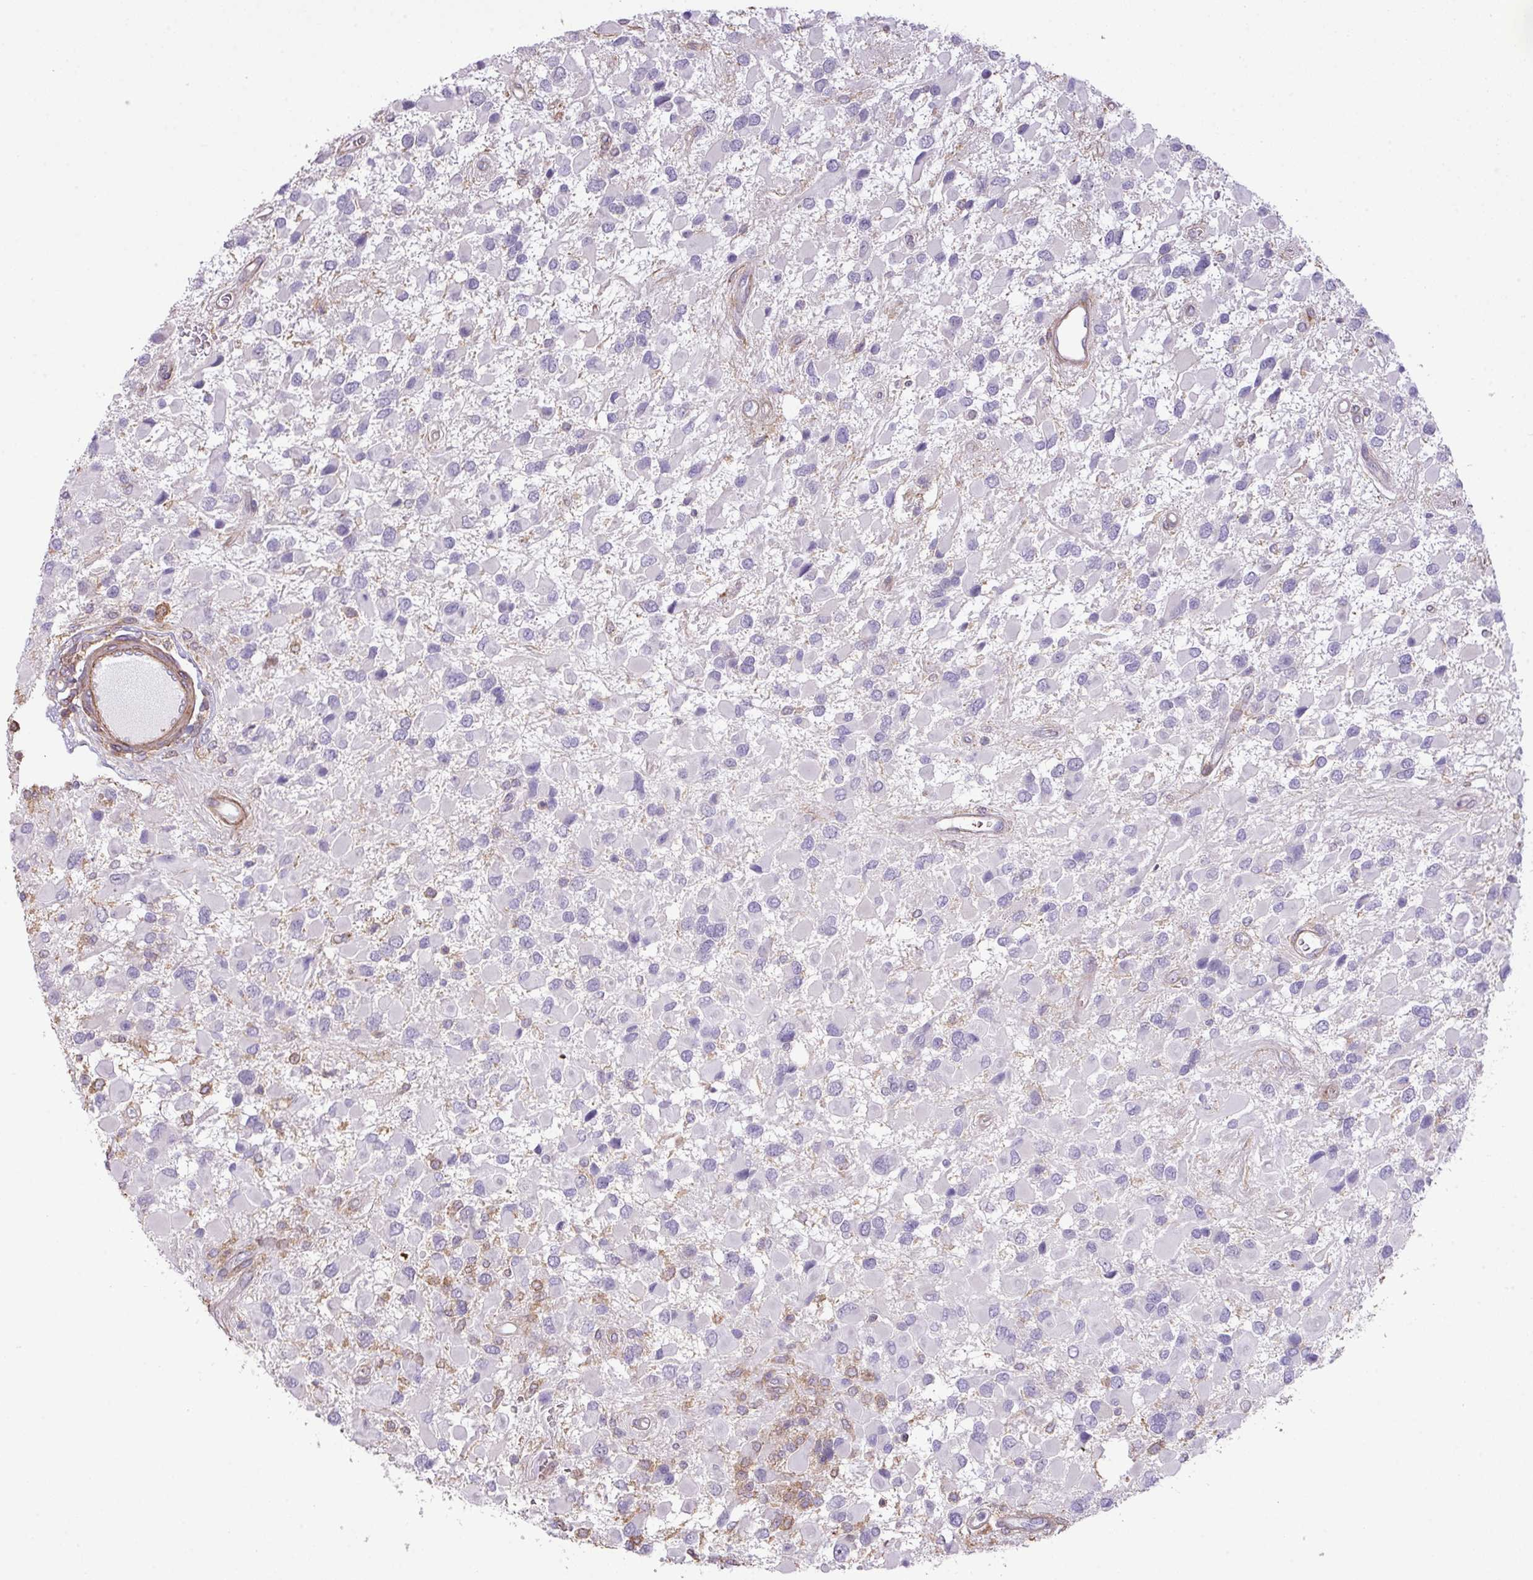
{"staining": {"intensity": "negative", "quantity": "none", "location": "none"}, "tissue": "glioma", "cell_type": "Tumor cells", "image_type": "cancer", "snomed": [{"axis": "morphology", "description": "Glioma, malignant, High grade"}, {"axis": "topography", "description": "Brain"}], "caption": "Immunohistochemistry histopathology image of human glioma stained for a protein (brown), which demonstrates no expression in tumor cells. (Stains: DAB (3,3'-diaminobenzidine) immunohistochemistry (IHC) with hematoxylin counter stain, Microscopy: brightfield microscopy at high magnification).", "gene": "LRRC41", "patient": {"sex": "male", "age": 53}}